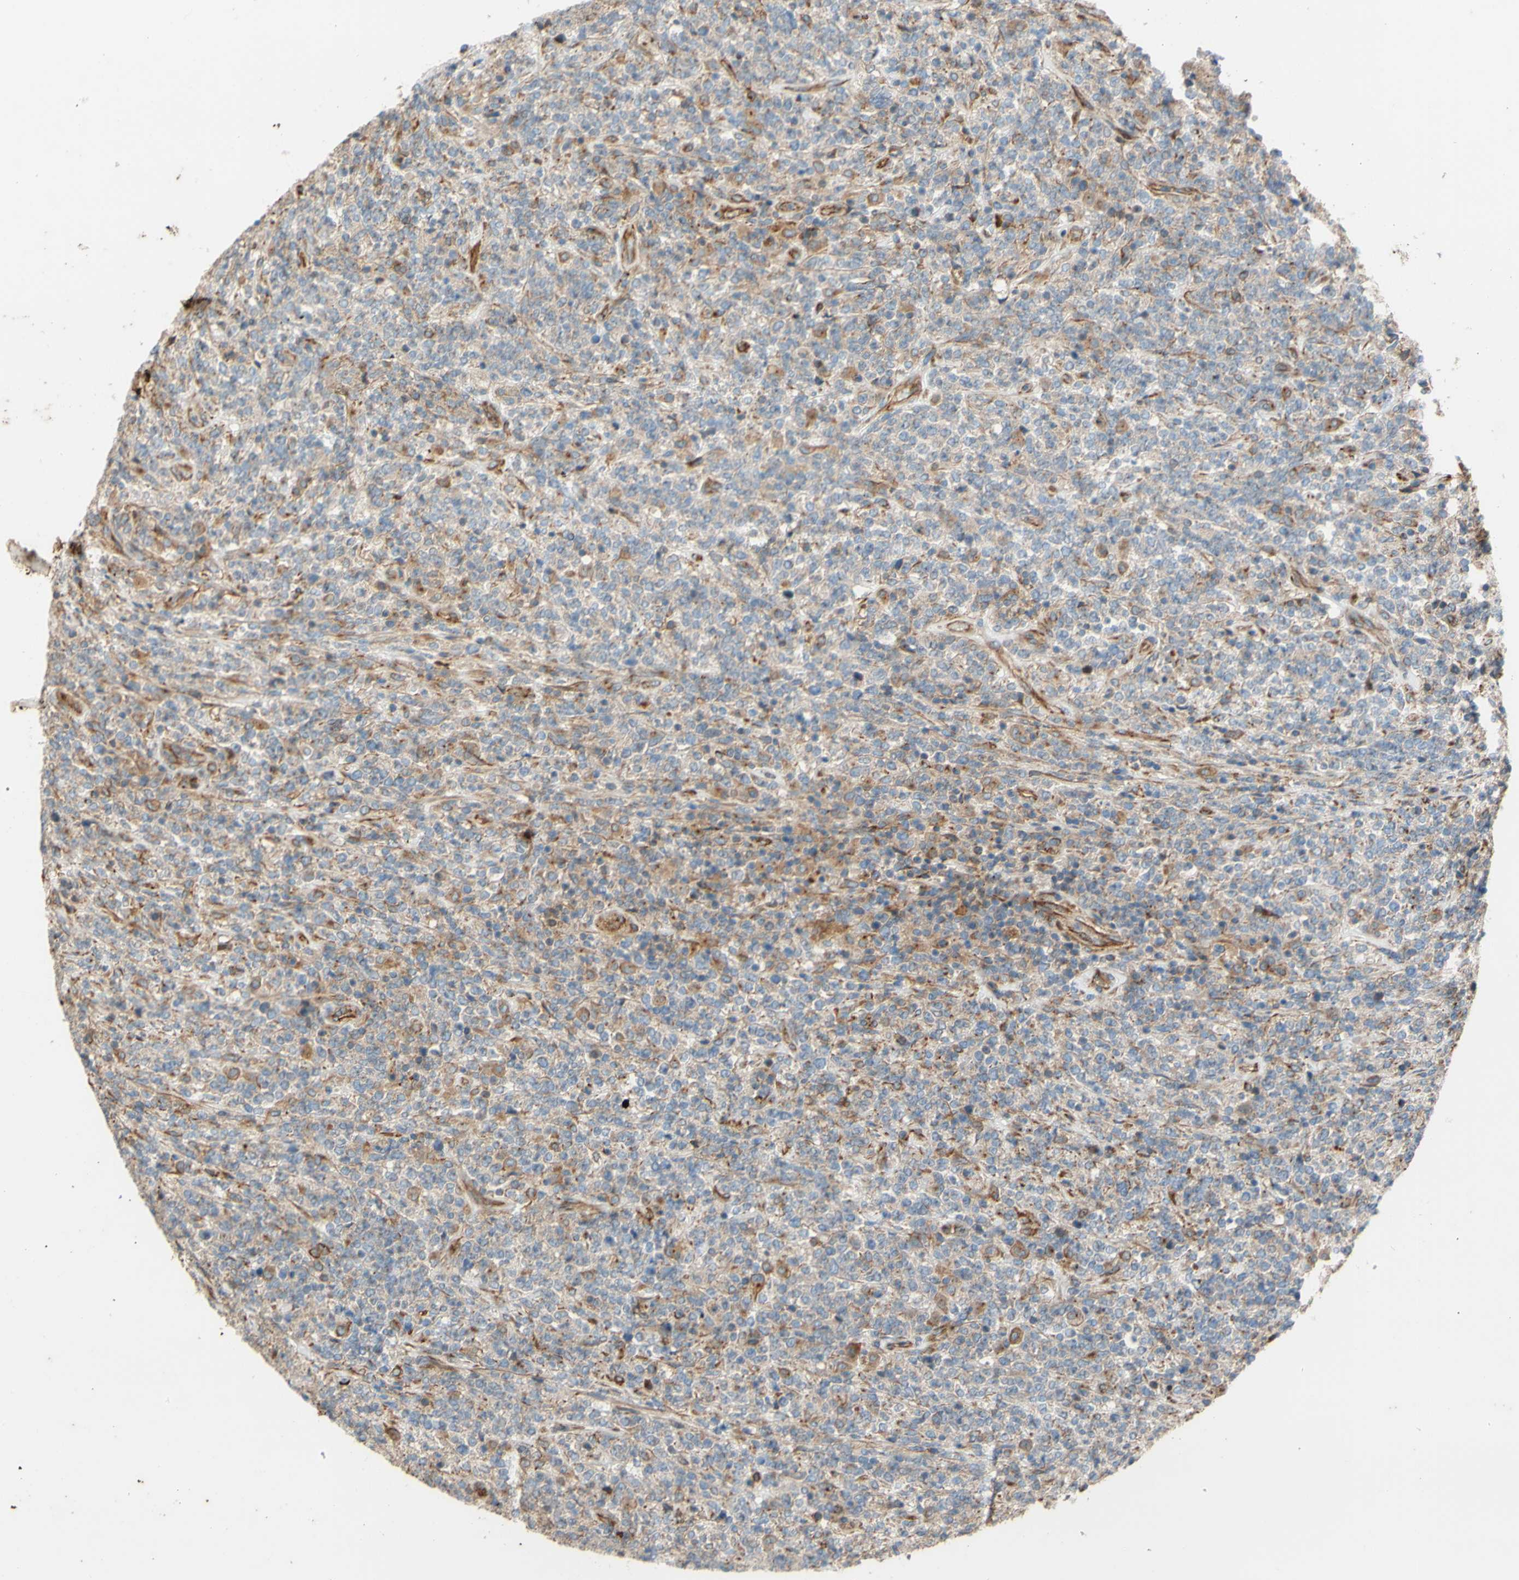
{"staining": {"intensity": "moderate", "quantity": ">75%", "location": "cytoplasmic/membranous"}, "tissue": "lymphoma", "cell_type": "Tumor cells", "image_type": "cancer", "snomed": [{"axis": "morphology", "description": "Malignant lymphoma, non-Hodgkin's type, High grade"}, {"axis": "topography", "description": "Soft tissue"}], "caption": "Human lymphoma stained for a protein (brown) reveals moderate cytoplasmic/membranous positive expression in approximately >75% of tumor cells.", "gene": "C1orf43", "patient": {"sex": "male", "age": 18}}